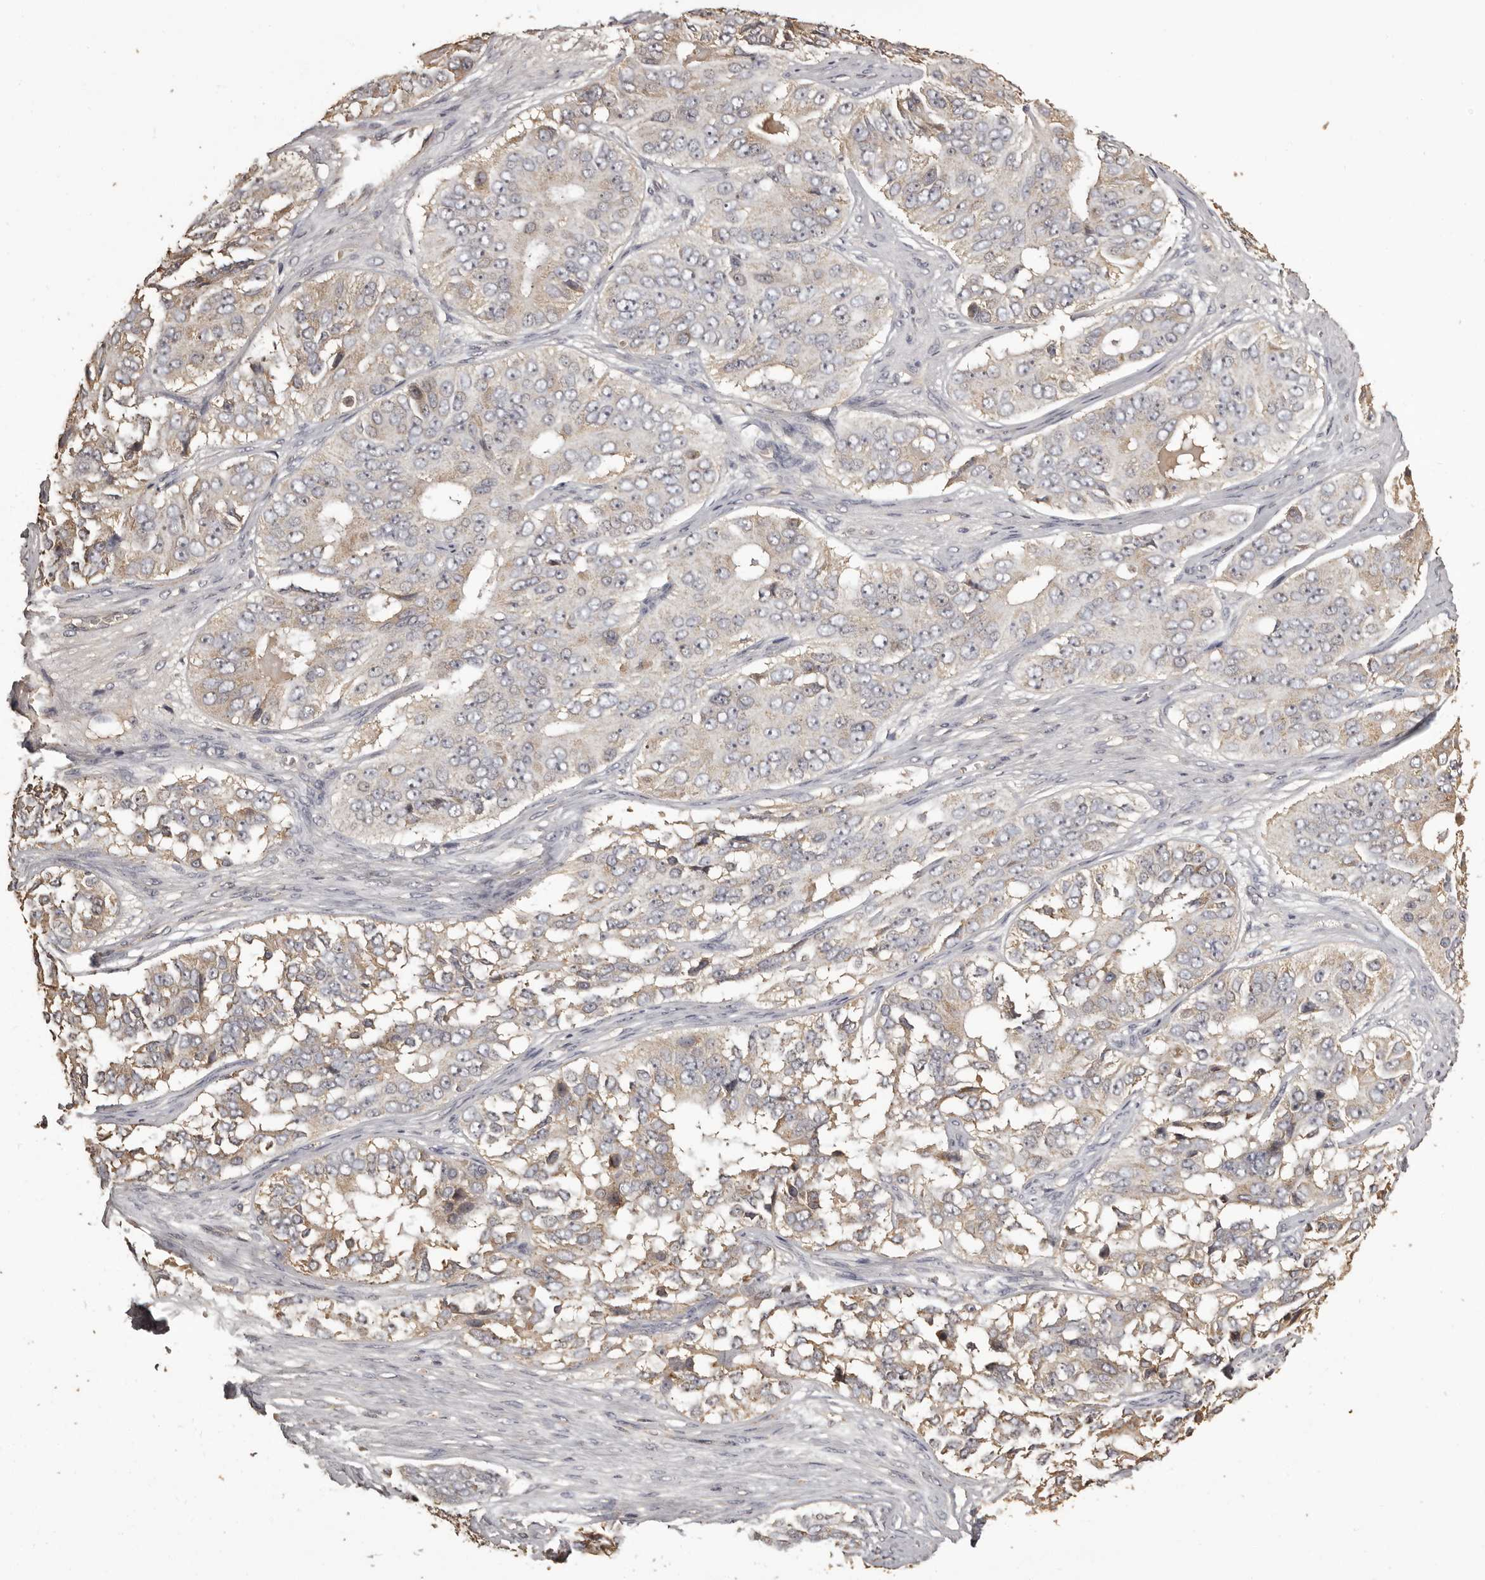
{"staining": {"intensity": "weak", "quantity": "25%-75%", "location": "cytoplasmic/membranous"}, "tissue": "ovarian cancer", "cell_type": "Tumor cells", "image_type": "cancer", "snomed": [{"axis": "morphology", "description": "Carcinoma, endometroid"}, {"axis": "topography", "description": "Ovary"}], "caption": "An immunohistochemistry (IHC) photomicrograph of tumor tissue is shown. Protein staining in brown highlights weak cytoplasmic/membranous positivity in ovarian cancer within tumor cells.", "gene": "MGAT5", "patient": {"sex": "female", "age": 51}}